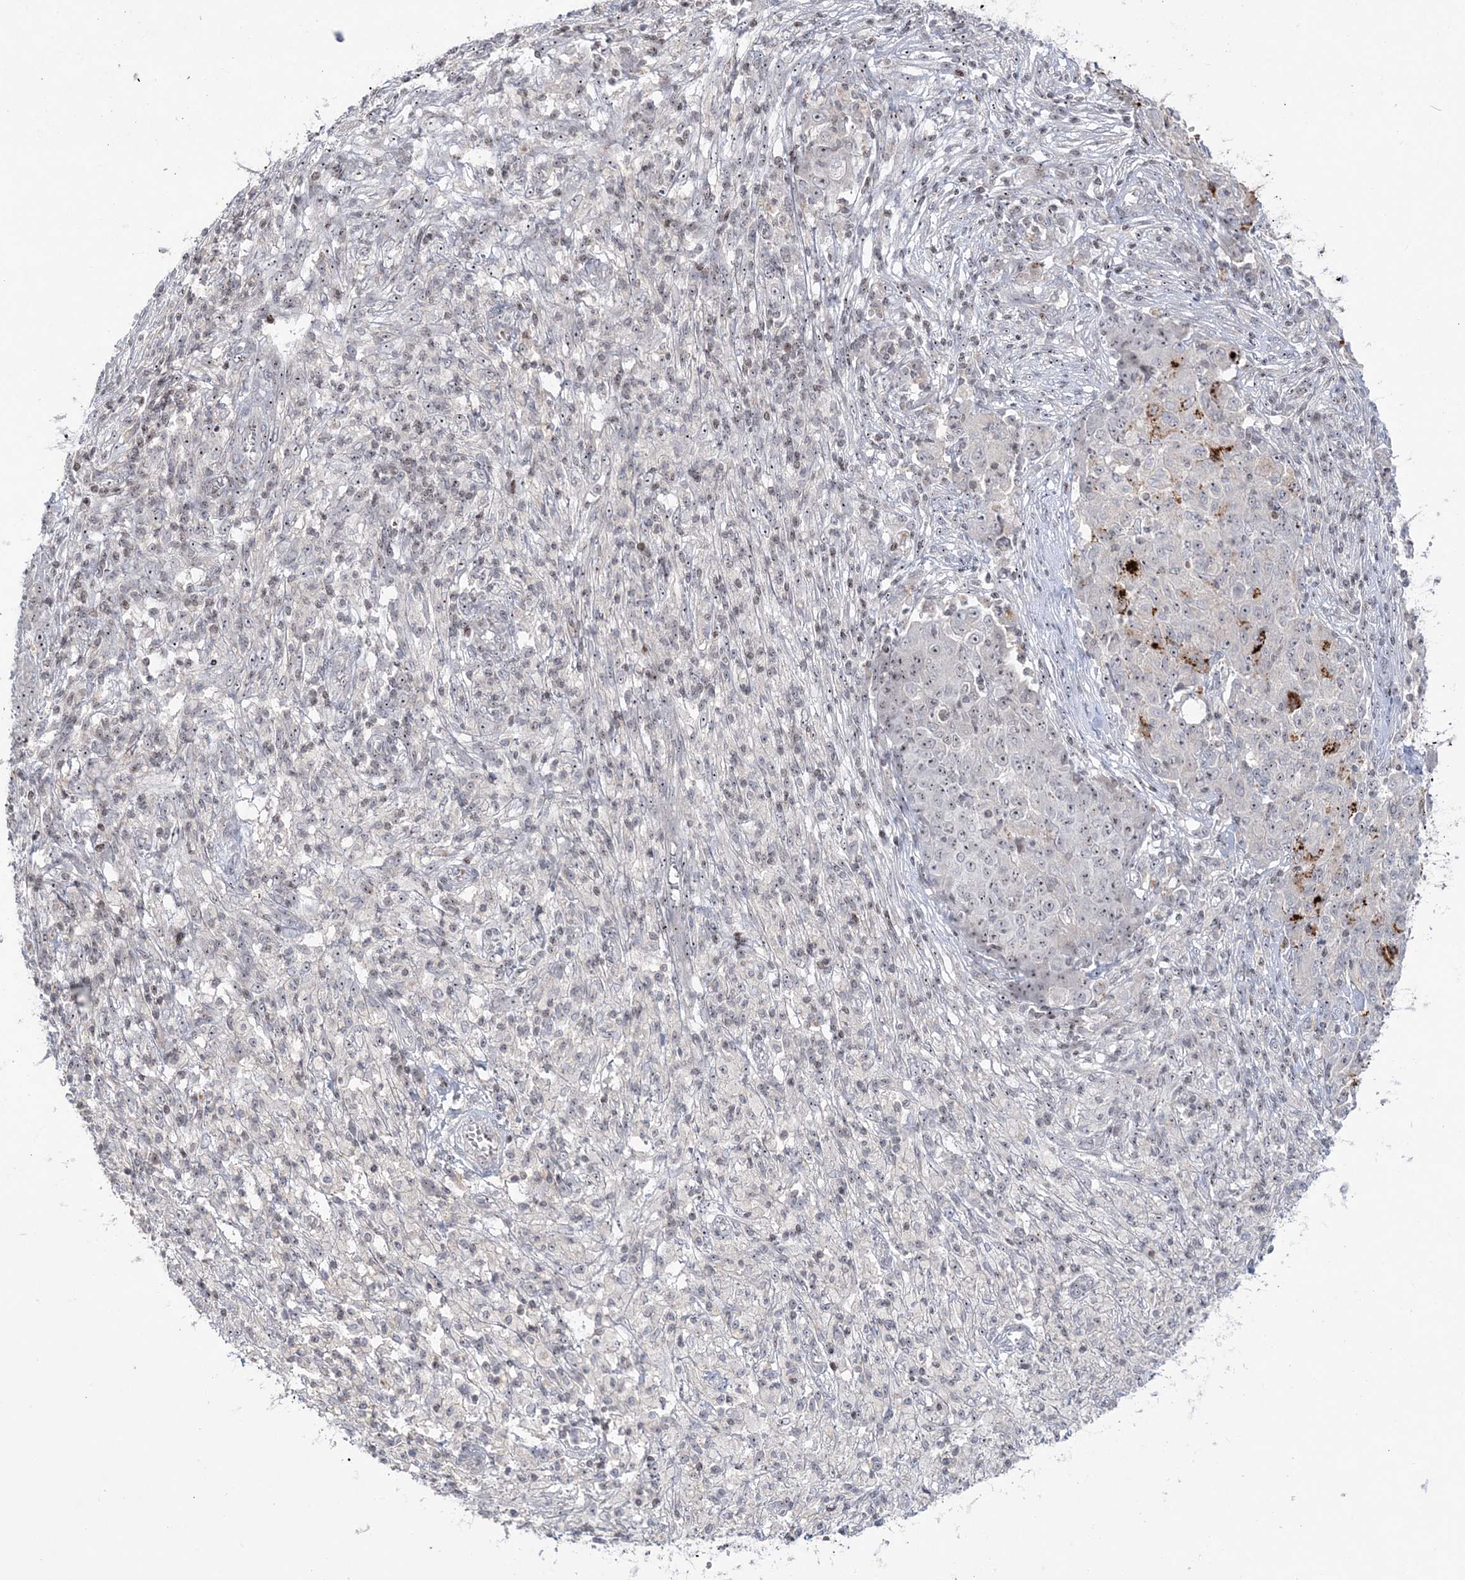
{"staining": {"intensity": "strong", "quantity": "<25%", "location": "cytoplasmic/membranous"}, "tissue": "ovarian cancer", "cell_type": "Tumor cells", "image_type": "cancer", "snomed": [{"axis": "morphology", "description": "Carcinoma, endometroid"}, {"axis": "topography", "description": "Ovary"}], "caption": "This is an image of IHC staining of ovarian cancer, which shows strong expression in the cytoplasmic/membranous of tumor cells.", "gene": "SH3BP4", "patient": {"sex": "female", "age": 42}}